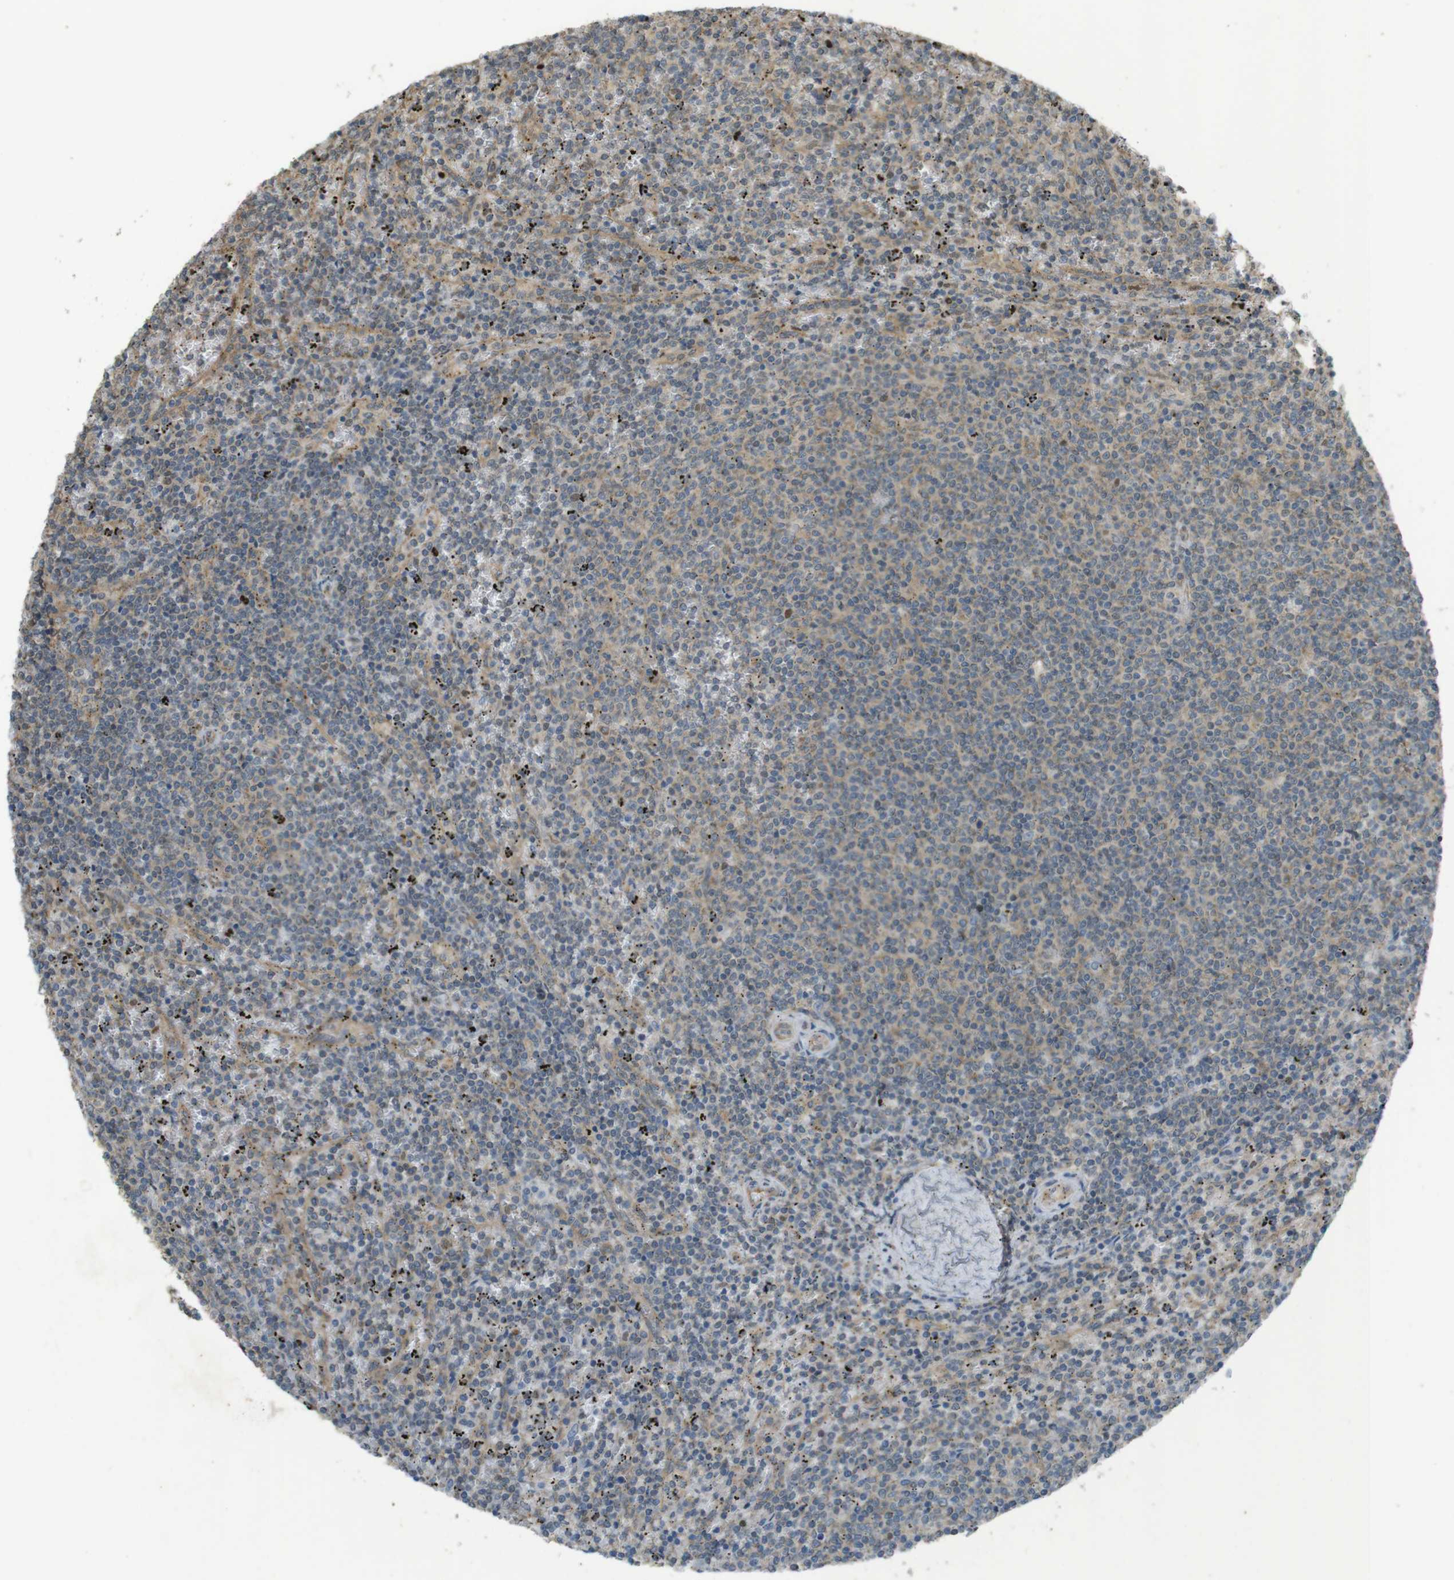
{"staining": {"intensity": "weak", "quantity": "<25%", "location": "cytoplasmic/membranous"}, "tissue": "lymphoma", "cell_type": "Tumor cells", "image_type": "cancer", "snomed": [{"axis": "morphology", "description": "Malignant lymphoma, non-Hodgkin's type, Low grade"}, {"axis": "topography", "description": "Spleen"}], "caption": "A micrograph of human lymphoma is negative for staining in tumor cells.", "gene": "ZDHHC20", "patient": {"sex": "female", "age": 50}}